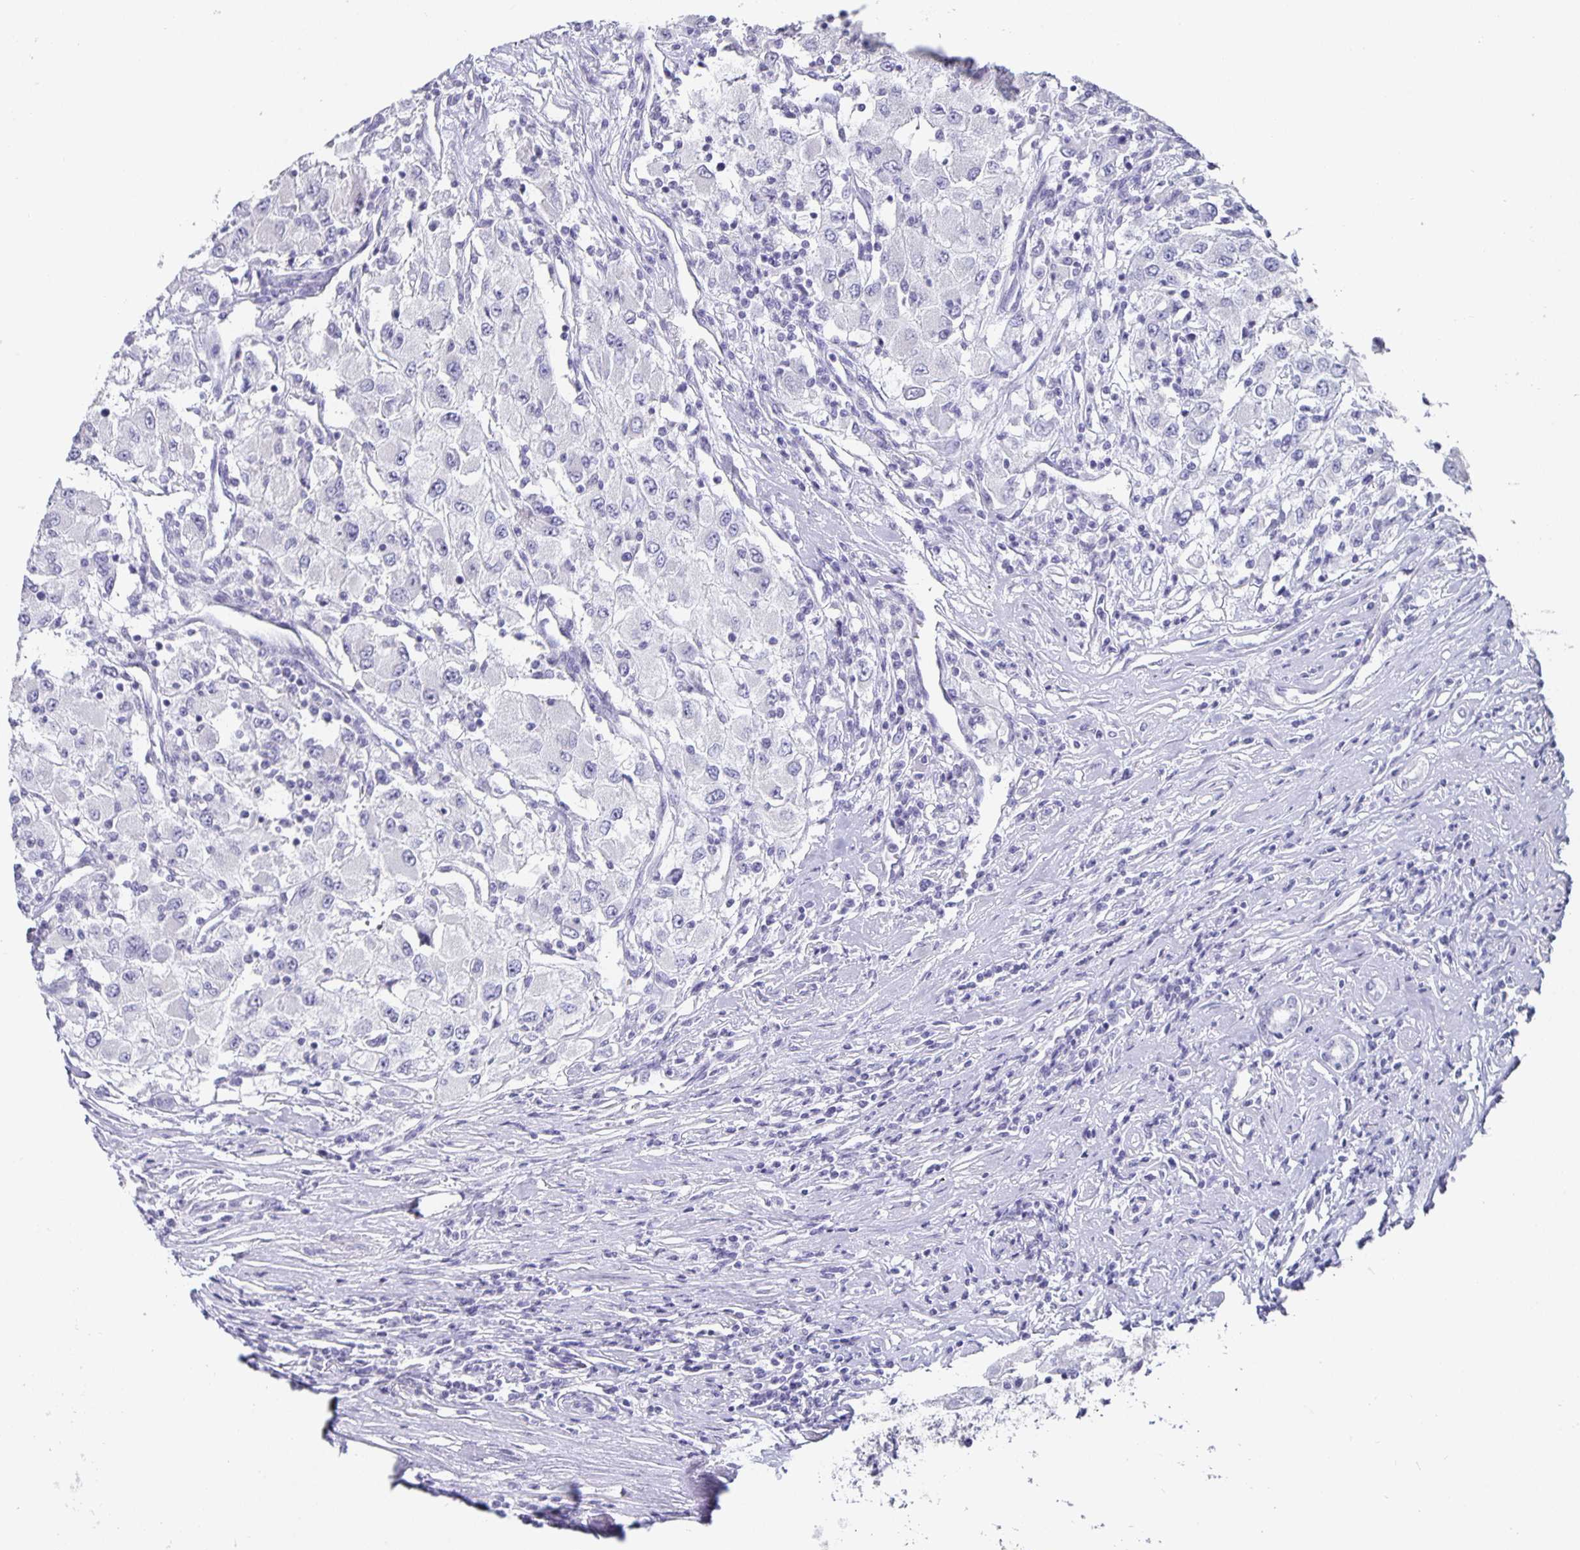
{"staining": {"intensity": "negative", "quantity": "none", "location": "none"}, "tissue": "renal cancer", "cell_type": "Tumor cells", "image_type": "cancer", "snomed": [{"axis": "morphology", "description": "Adenocarcinoma, NOS"}, {"axis": "topography", "description": "Kidney"}], "caption": "This is an IHC histopathology image of human renal cancer (adenocarcinoma). There is no expression in tumor cells.", "gene": "CHGA", "patient": {"sex": "female", "age": 67}}